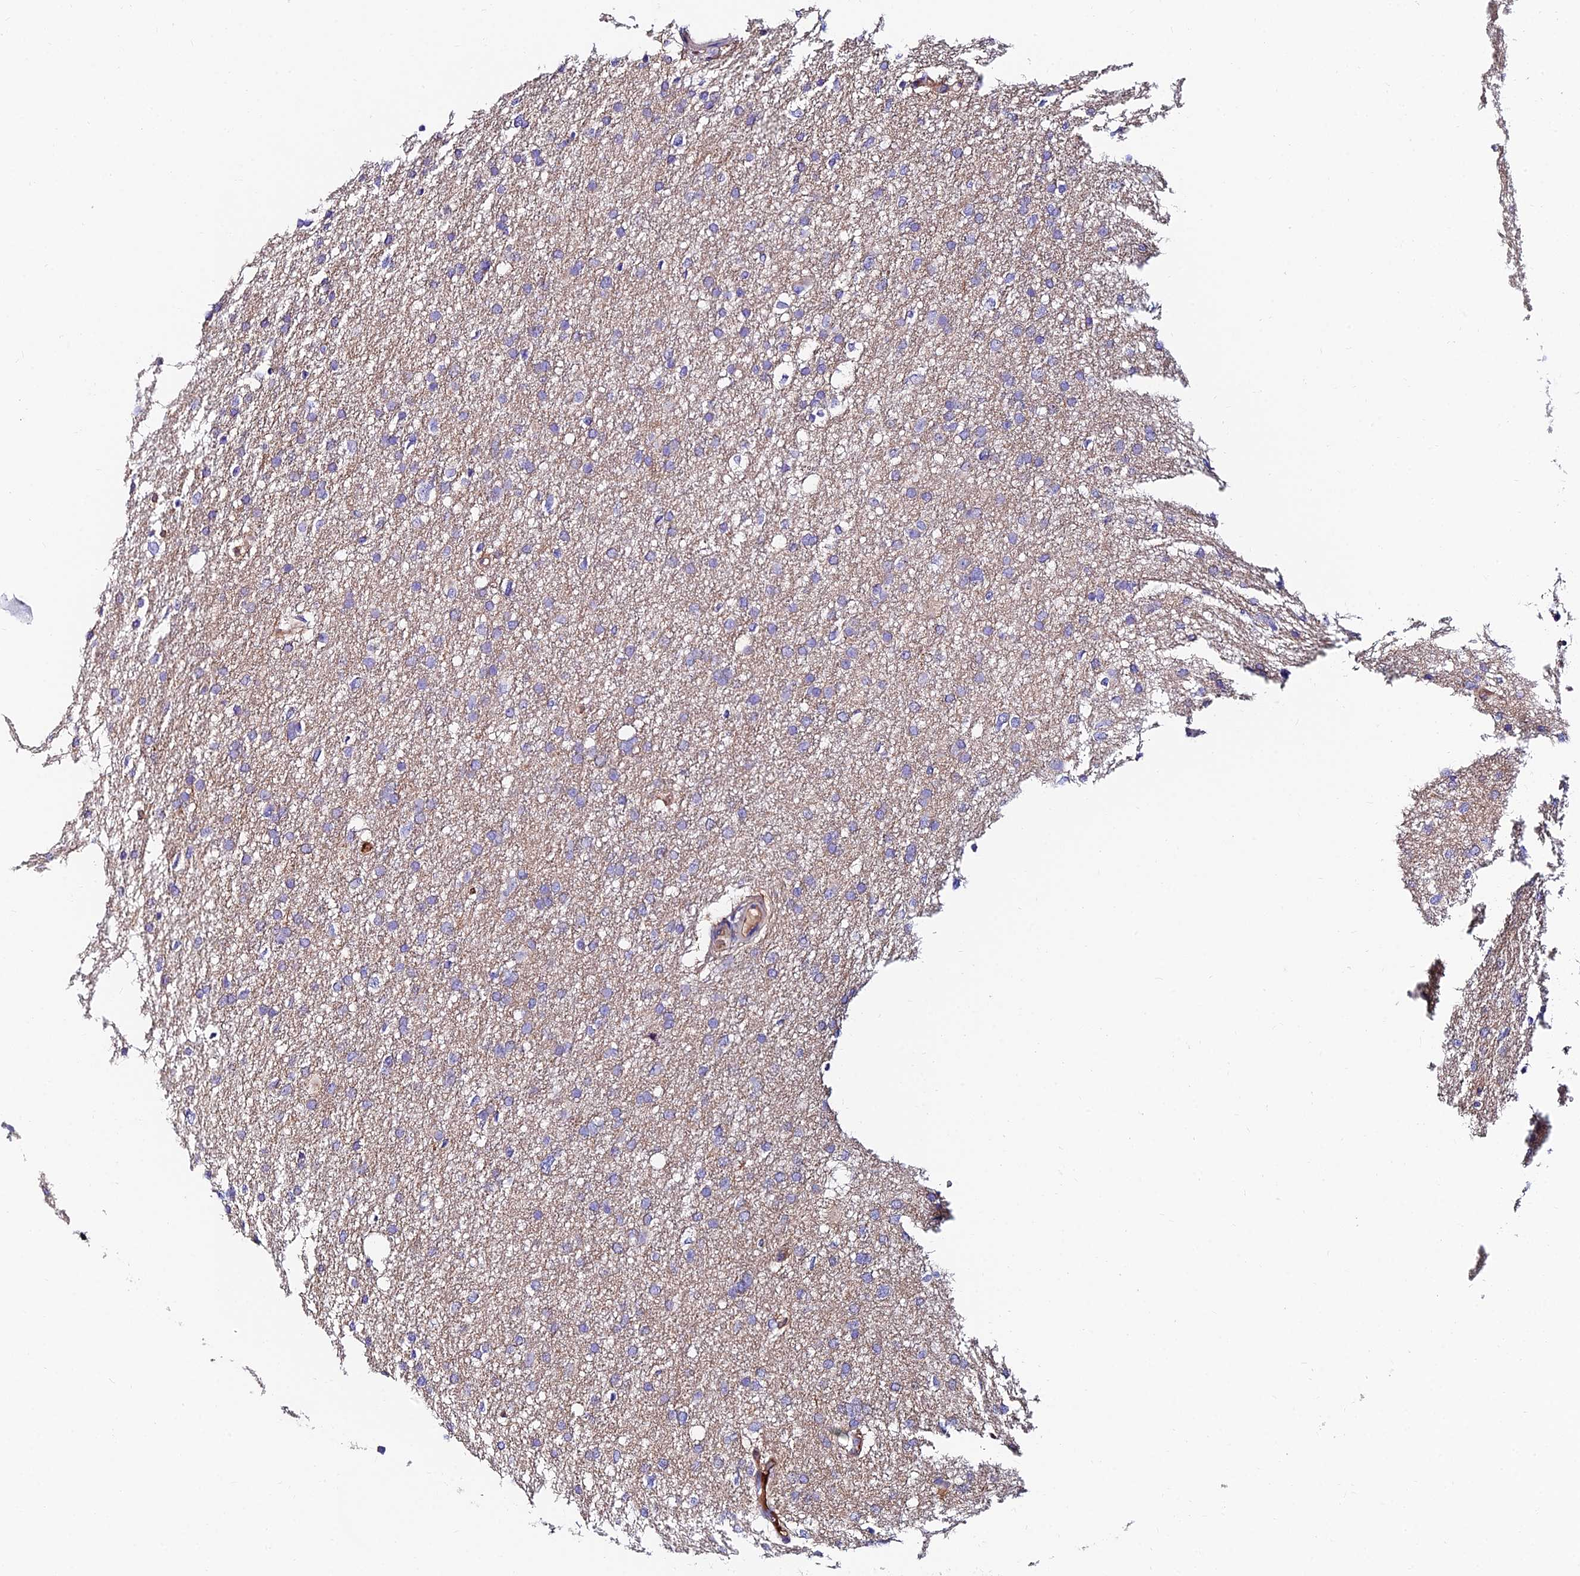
{"staining": {"intensity": "negative", "quantity": "none", "location": "none"}, "tissue": "glioma", "cell_type": "Tumor cells", "image_type": "cancer", "snomed": [{"axis": "morphology", "description": "Glioma, malignant, High grade"}, {"axis": "topography", "description": "Cerebral cortex"}], "caption": "Immunohistochemical staining of malignant glioma (high-grade) shows no significant positivity in tumor cells.", "gene": "ADGRF3", "patient": {"sex": "female", "age": 36}}